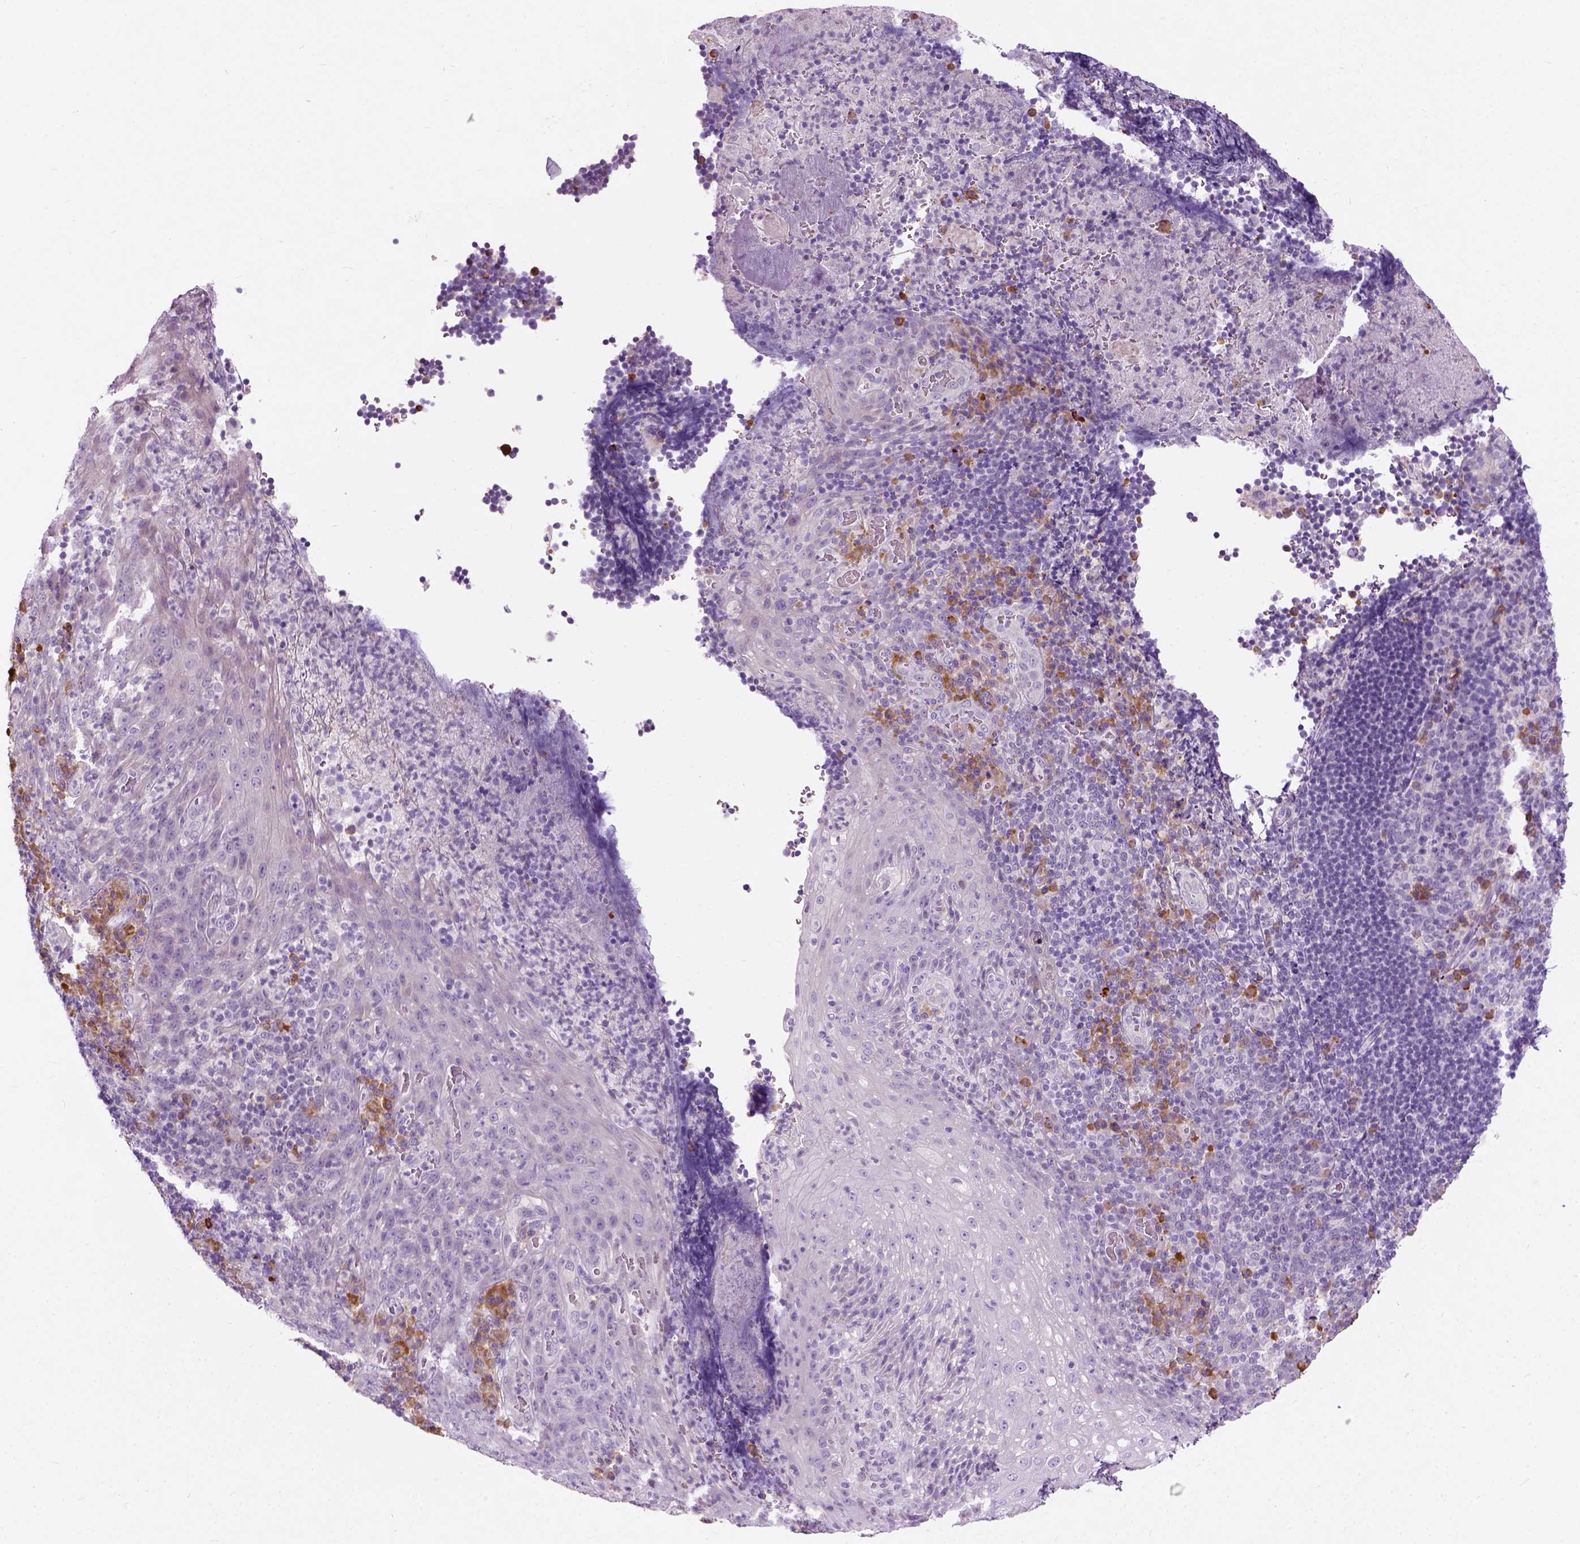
{"staining": {"intensity": "negative", "quantity": "none", "location": "none"}, "tissue": "tonsil", "cell_type": "Germinal center cells", "image_type": "normal", "snomed": [{"axis": "morphology", "description": "Normal tissue, NOS"}, {"axis": "topography", "description": "Tonsil"}], "caption": "The histopathology image reveals no significant positivity in germinal center cells of tonsil. Brightfield microscopy of IHC stained with DAB (brown) and hematoxylin (blue), captured at high magnification.", "gene": "TRIM72", "patient": {"sex": "male", "age": 17}}